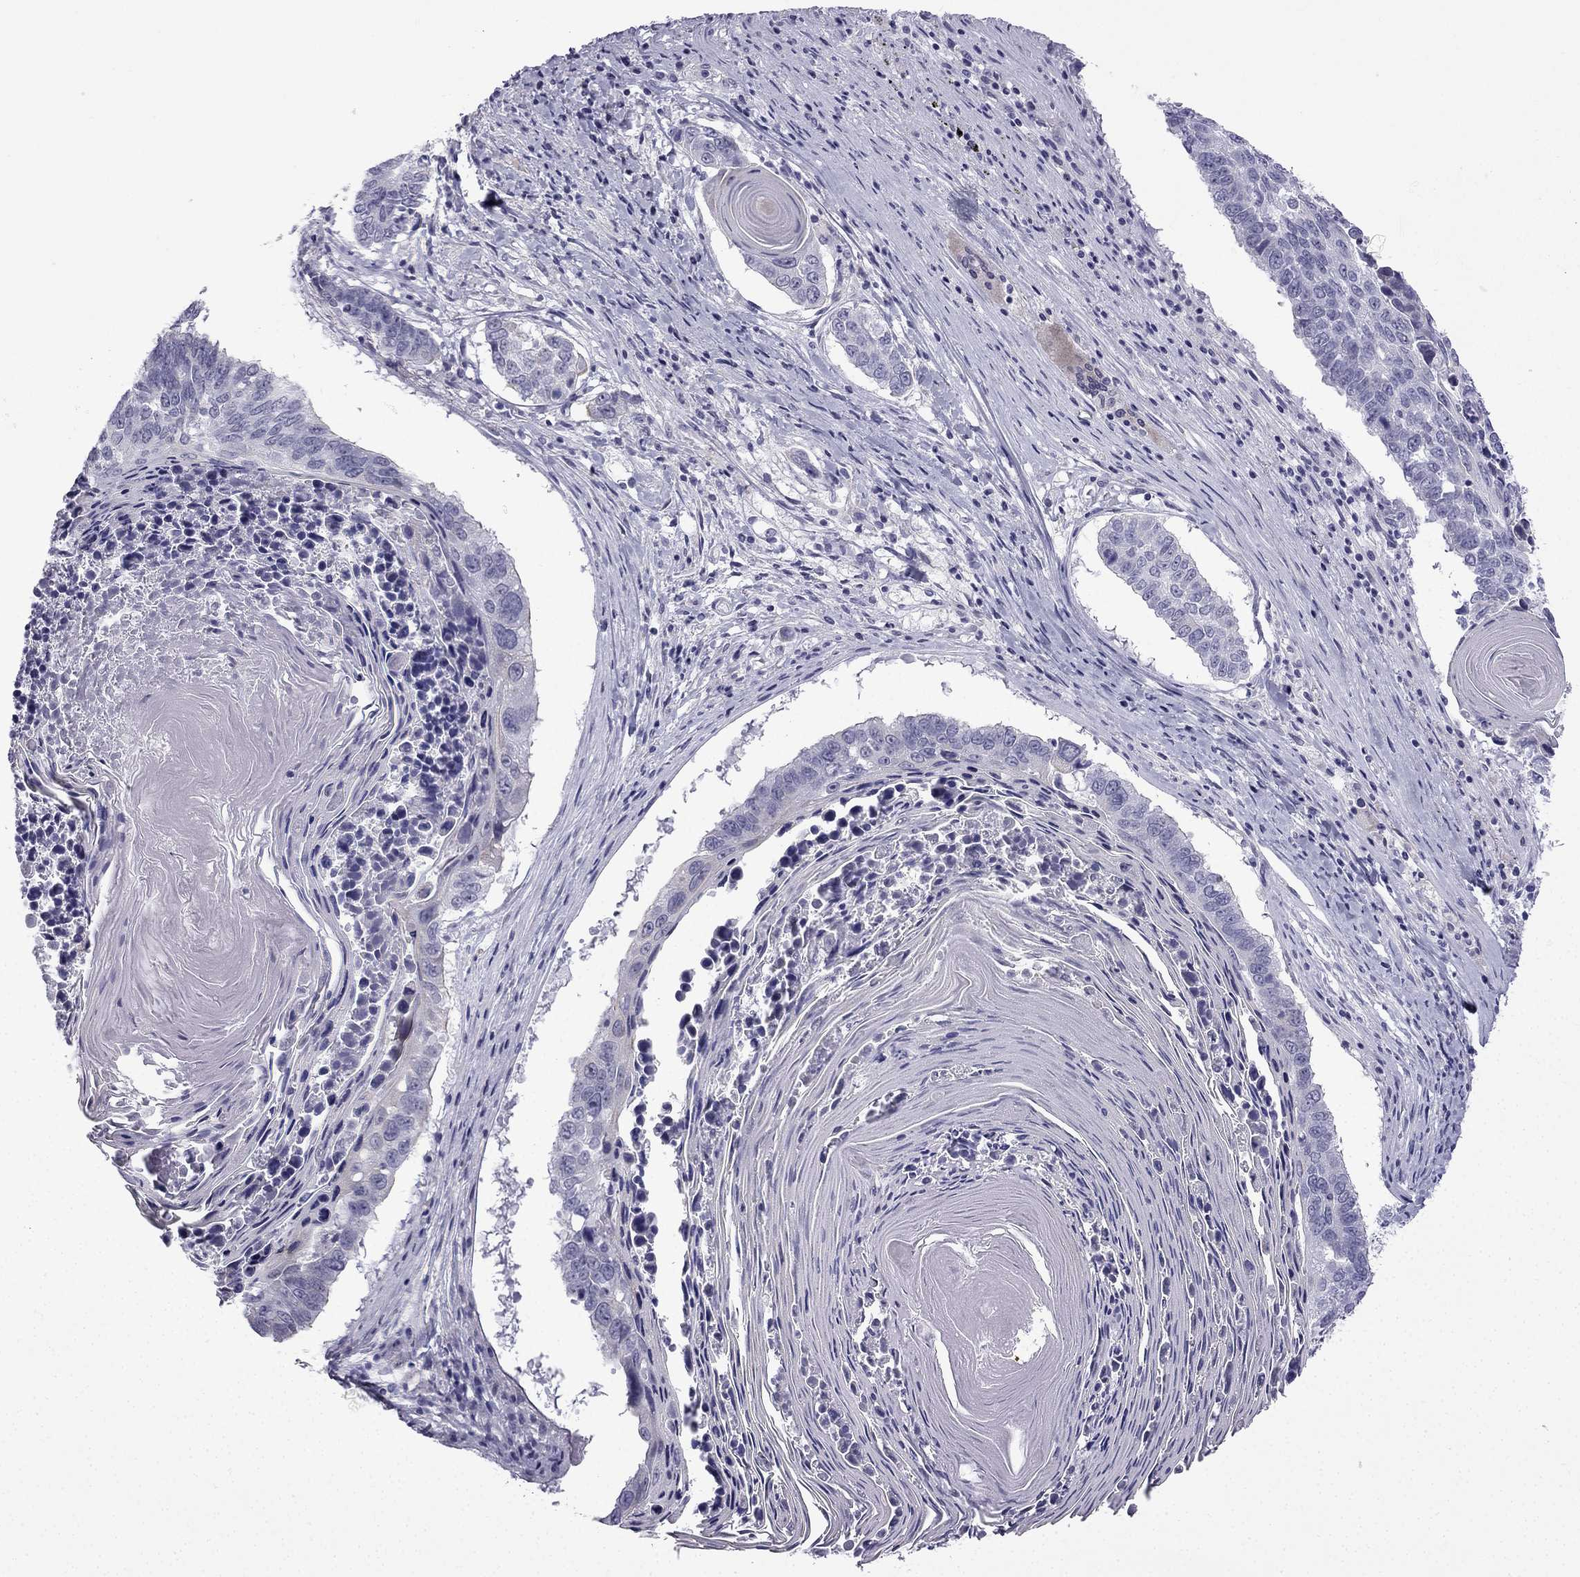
{"staining": {"intensity": "negative", "quantity": "none", "location": "none"}, "tissue": "lung cancer", "cell_type": "Tumor cells", "image_type": "cancer", "snomed": [{"axis": "morphology", "description": "Squamous cell carcinoma, NOS"}, {"axis": "topography", "description": "Lung"}], "caption": "Tumor cells show no significant expression in lung squamous cell carcinoma.", "gene": "CFAP53", "patient": {"sex": "male", "age": 73}}